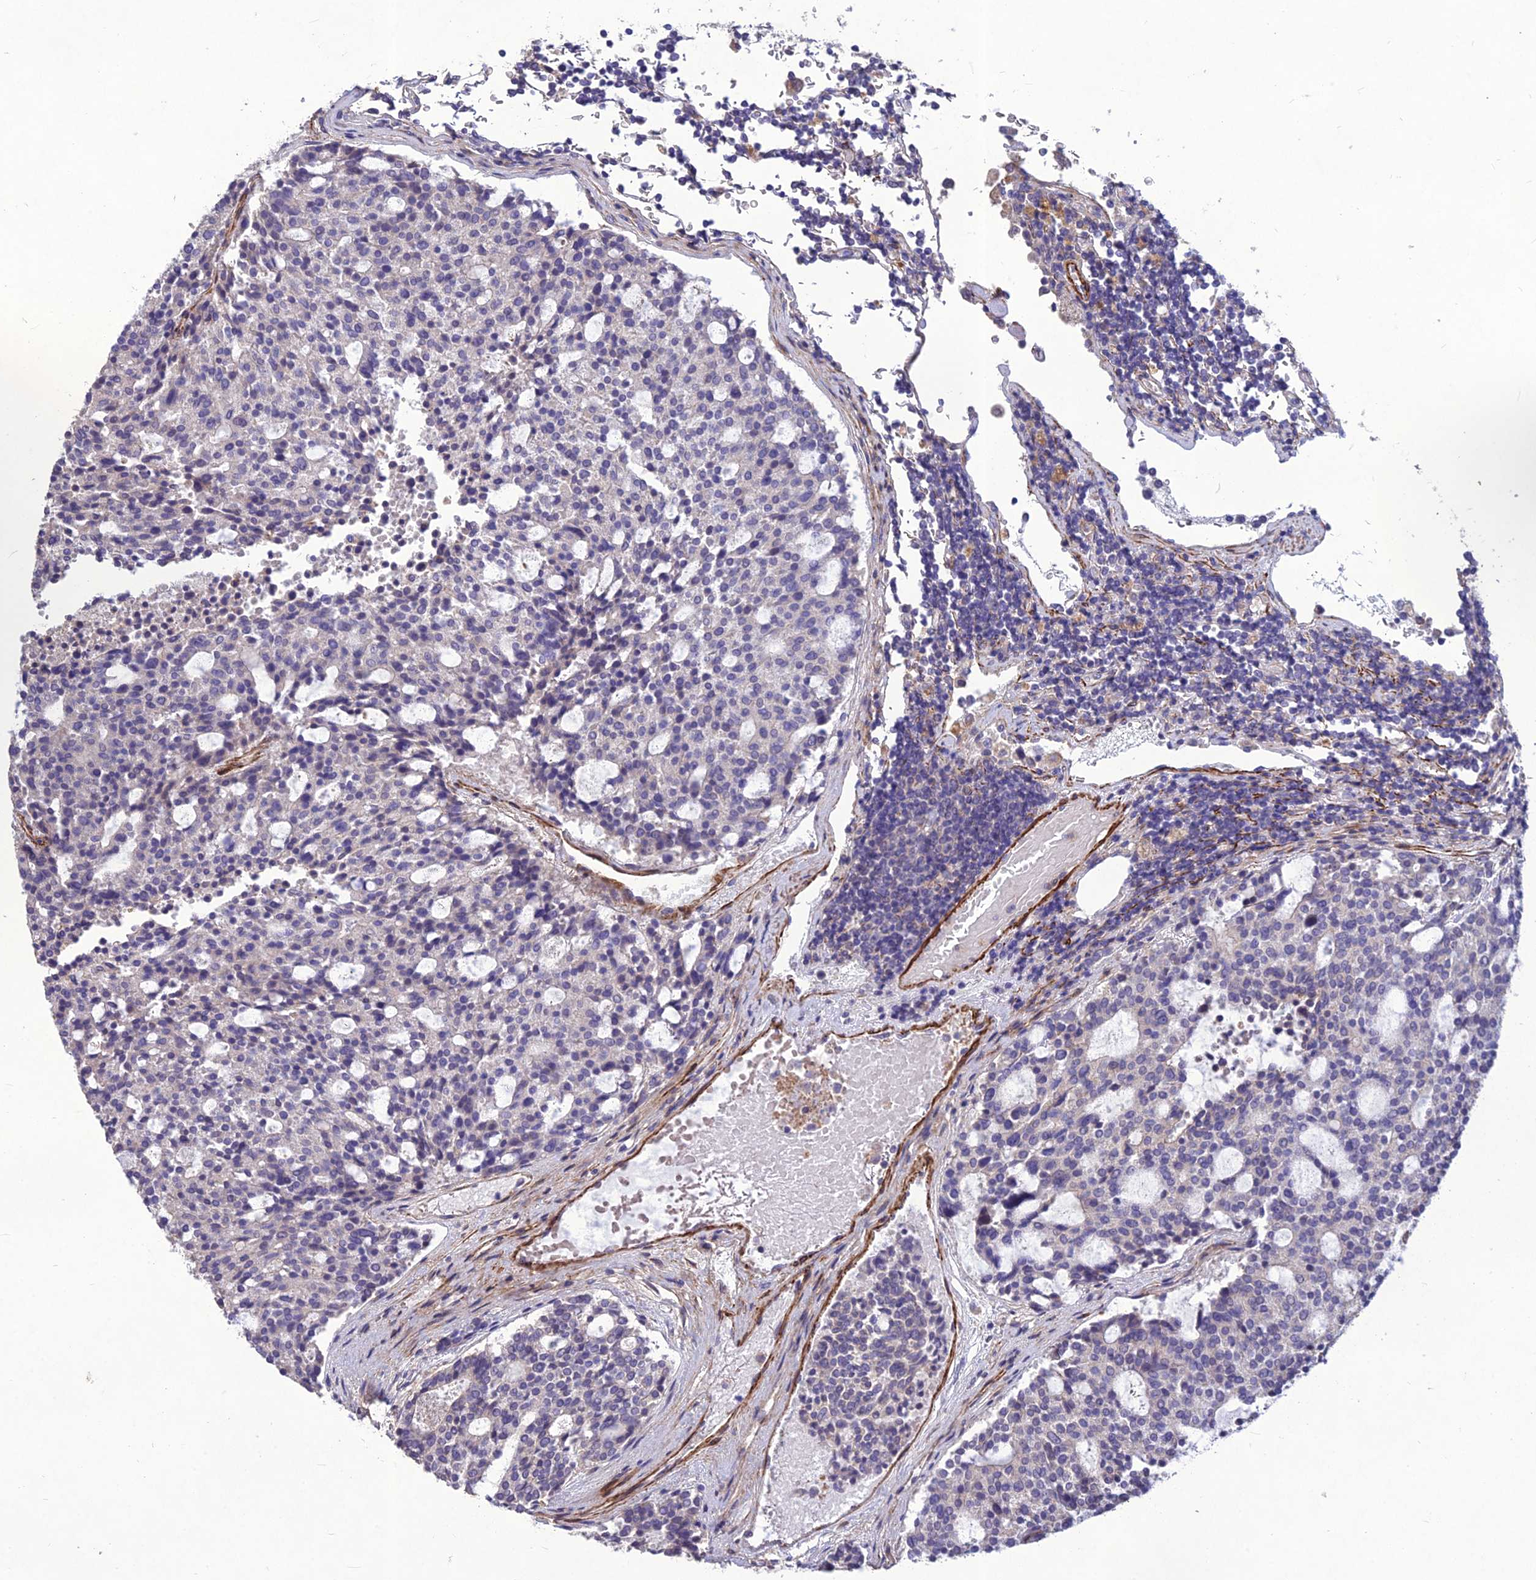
{"staining": {"intensity": "negative", "quantity": "none", "location": "none"}, "tissue": "carcinoid", "cell_type": "Tumor cells", "image_type": "cancer", "snomed": [{"axis": "morphology", "description": "Carcinoid, malignant, NOS"}, {"axis": "topography", "description": "Pancreas"}], "caption": "Immunohistochemical staining of human carcinoid displays no significant positivity in tumor cells.", "gene": "CLUH", "patient": {"sex": "female", "age": 54}}